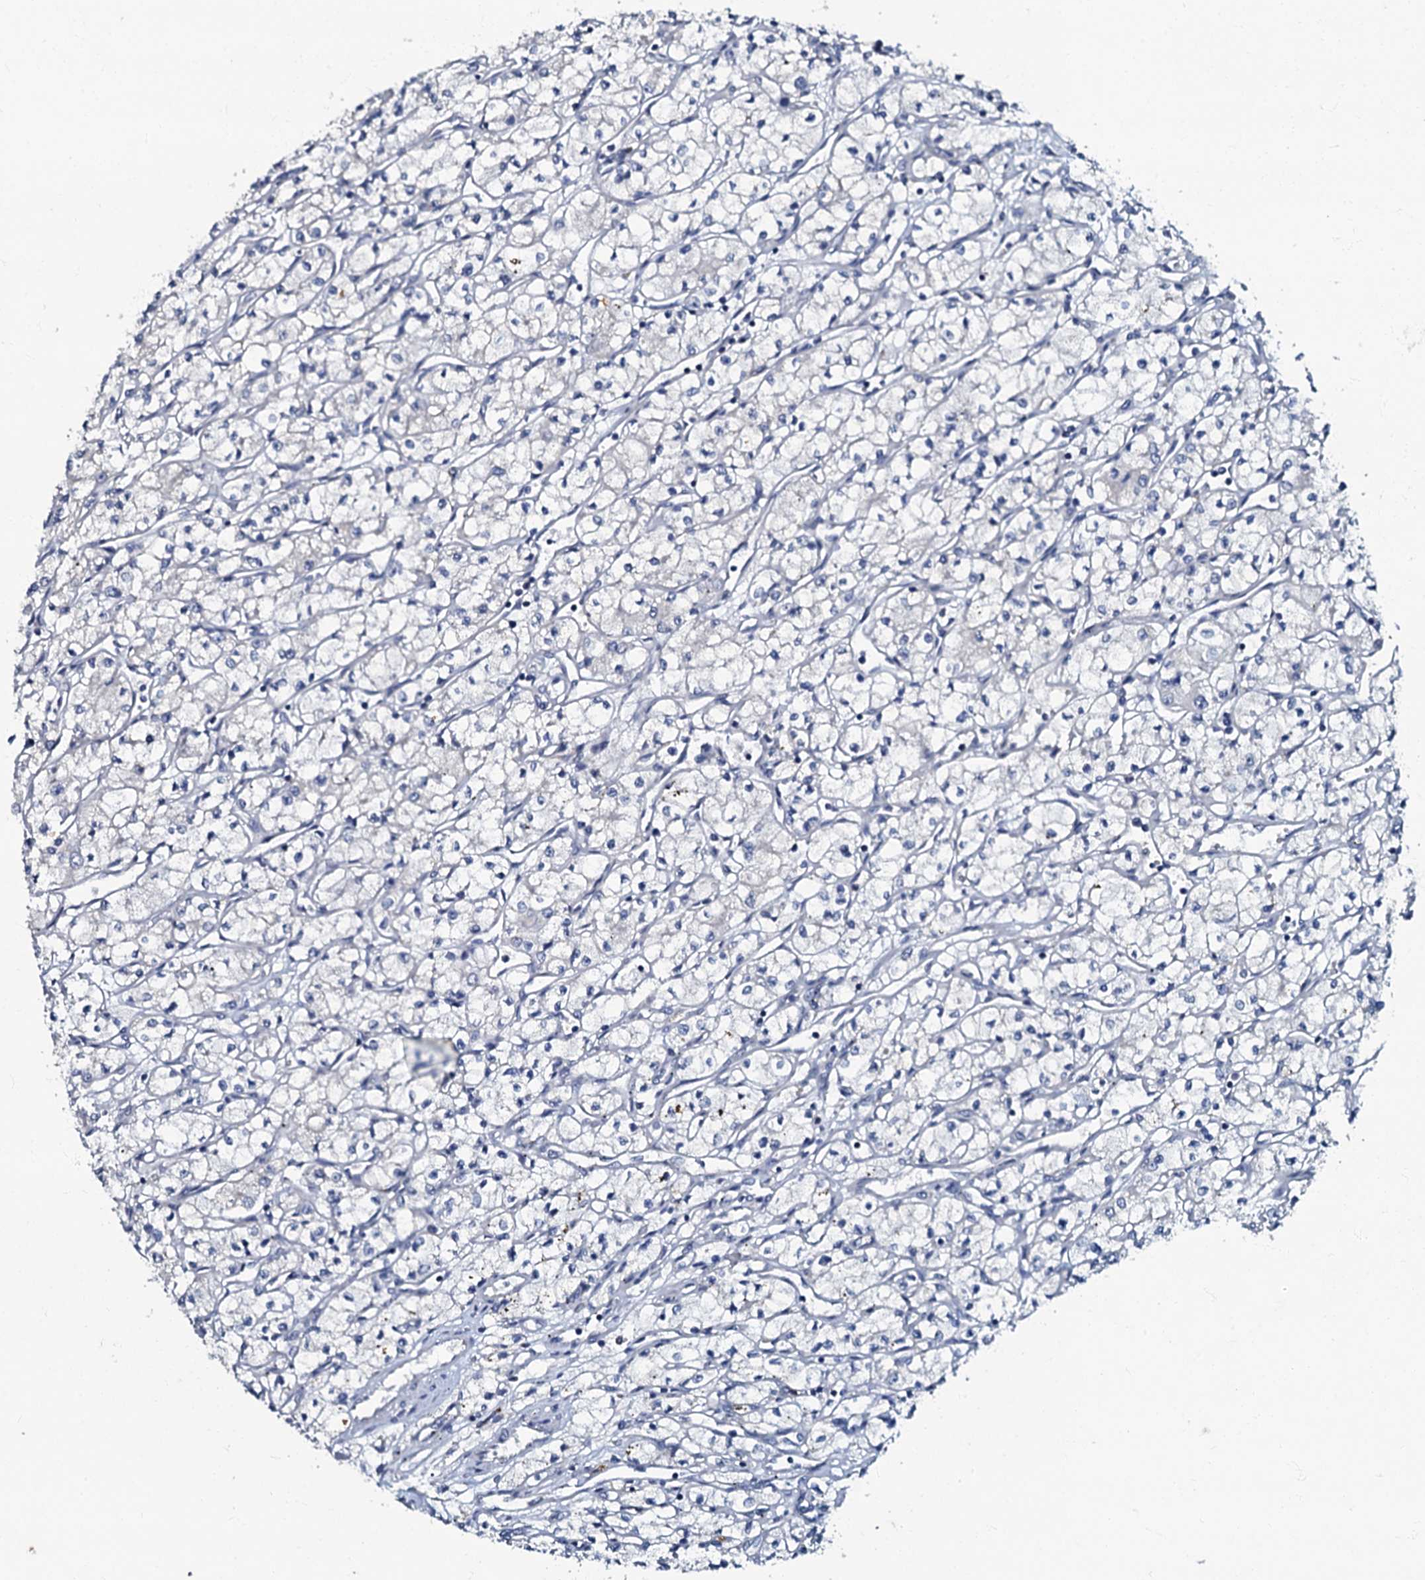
{"staining": {"intensity": "negative", "quantity": "none", "location": "none"}, "tissue": "renal cancer", "cell_type": "Tumor cells", "image_type": "cancer", "snomed": [{"axis": "morphology", "description": "Adenocarcinoma, NOS"}, {"axis": "topography", "description": "Kidney"}], "caption": "Histopathology image shows no significant protein staining in tumor cells of adenocarcinoma (renal).", "gene": "OLAH", "patient": {"sex": "male", "age": 59}}